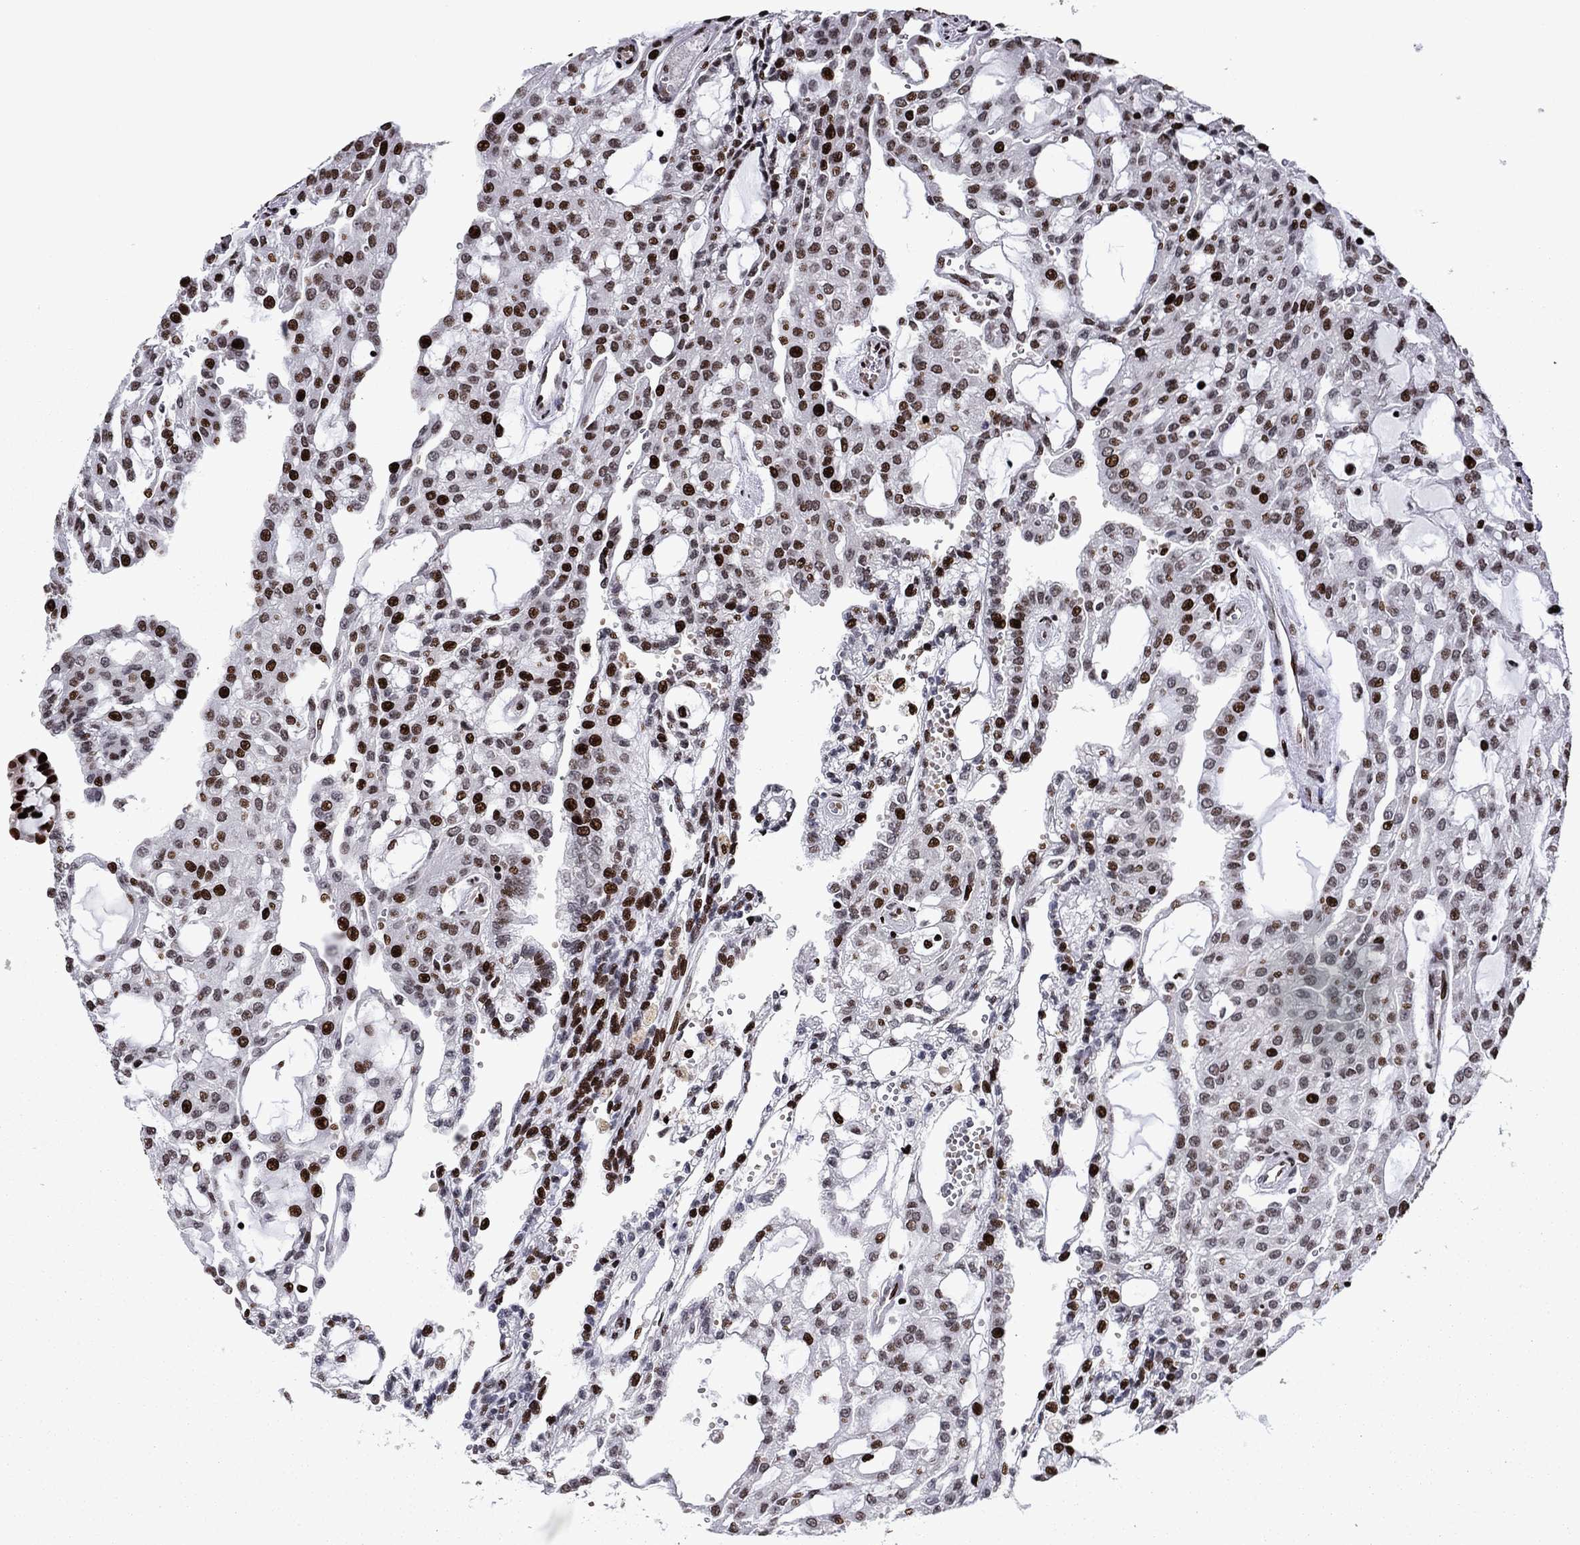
{"staining": {"intensity": "strong", "quantity": ">75%", "location": "nuclear"}, "tissue": "renal cancer", "cell_type": "Tumor cells", "image_type": "cancer", "snomed": [{"axis": "morphology", "description": "Adenocarcinoma, NOS"}, {"axis": "topography", "description": "Kidney"}], "caption": "Renal cancer (adenocarcinoma) stained for a protein exhibits strong nuclear positivity in tumor cells.", "gene": "LIMK1", "patient": {"sex": "male", "age": 63}}